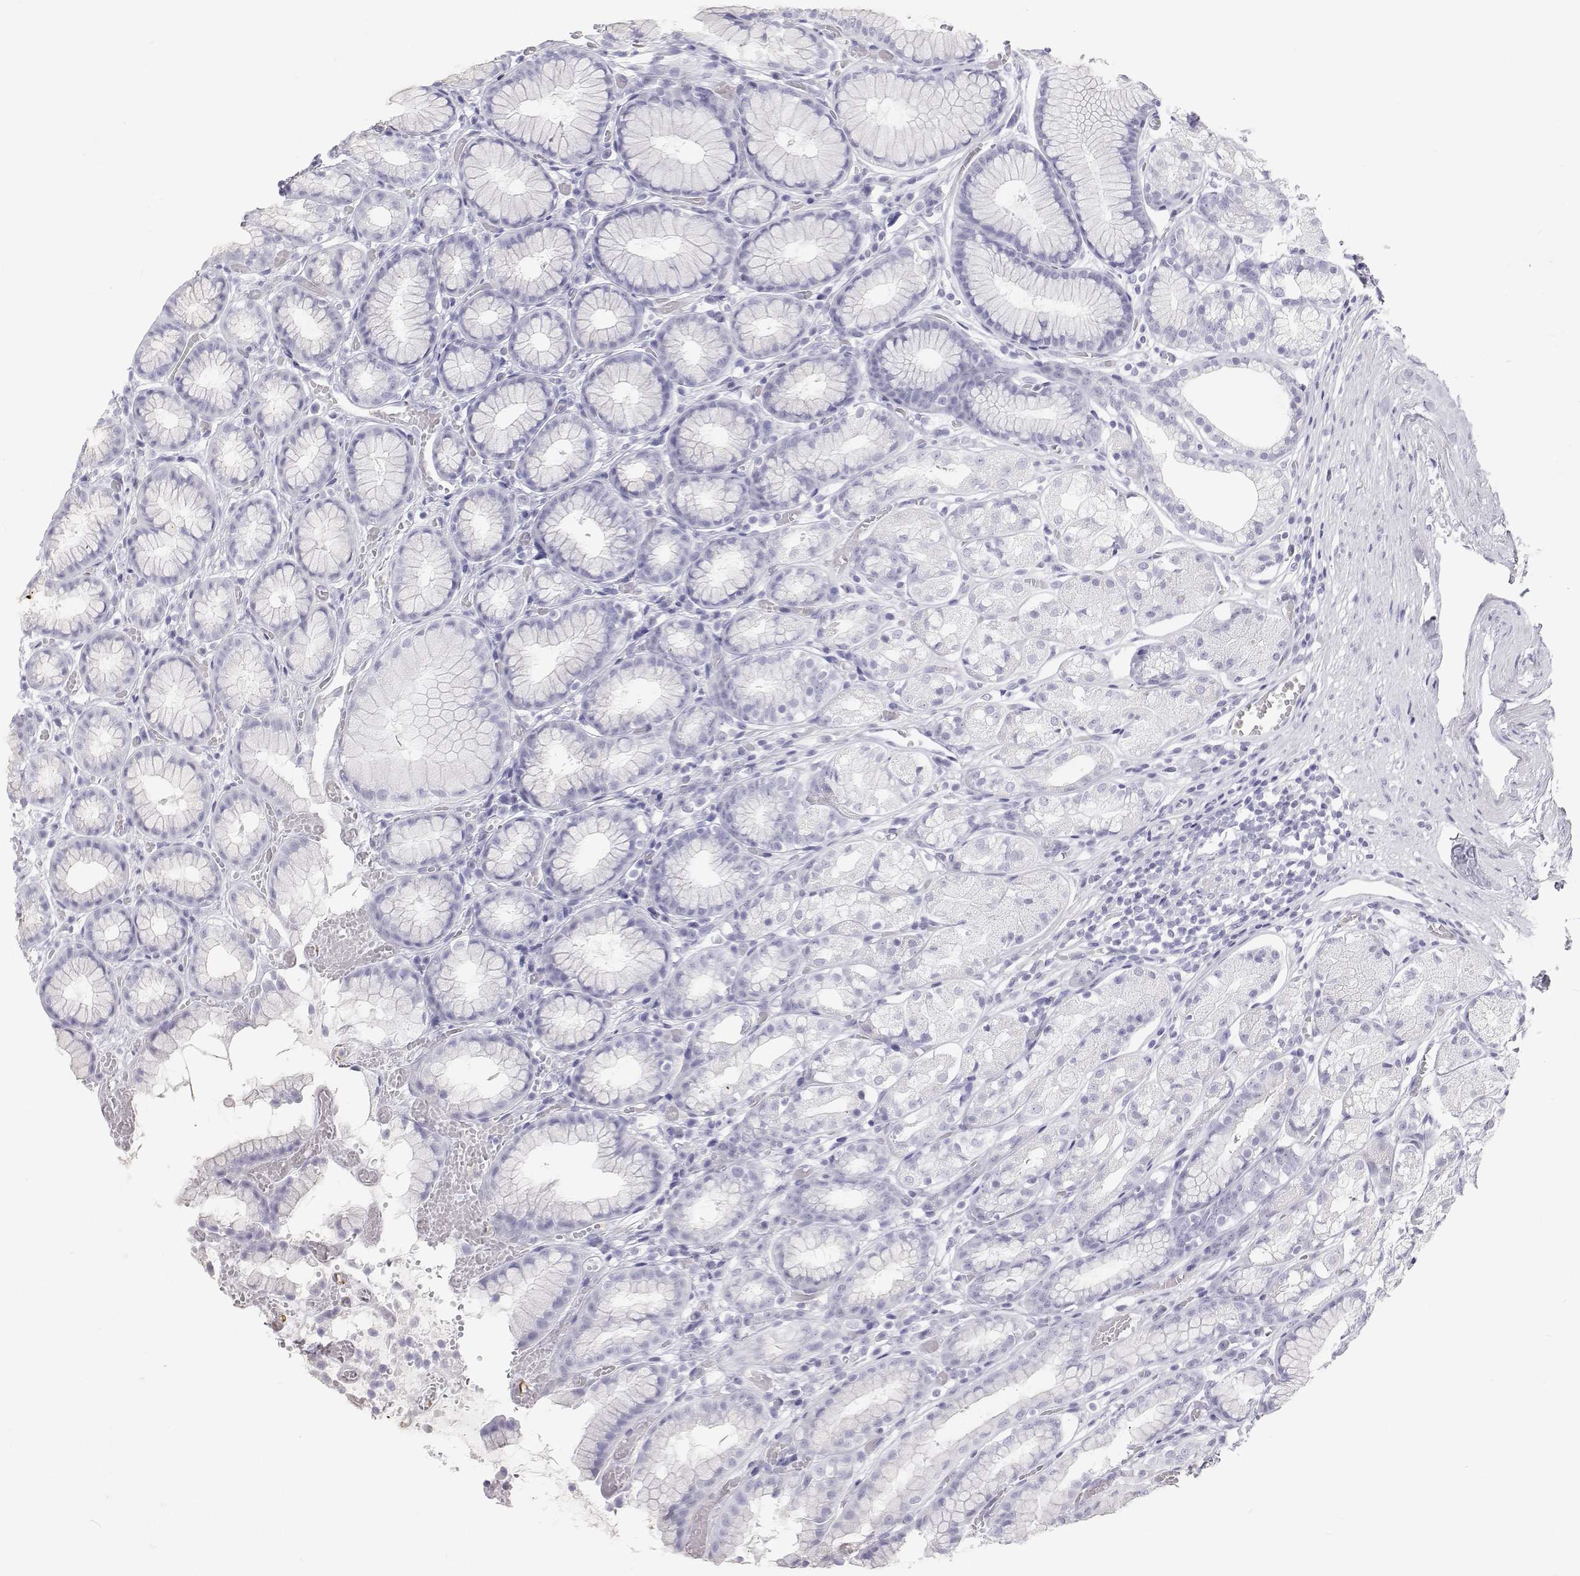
{"staining": {"intensity": "negative", "quantity": "none", "location": "none"}, "tissue": "stomach", "cell_type": "Glandular cells", "image_type": "normal", "snomed": [{"axis": "morphology", "description": "Normal tissue, NOS"}, {"axis": "topography", "description": "Smooth muscle"}, {"axis": "topography", "description": "Stomach"}], "caption": "The photomicrograph exhibits no staining of glandular cells in unremarkable stomach.", "gene": "SFTPB", "patient": {"sex": "male", "age": 70}}